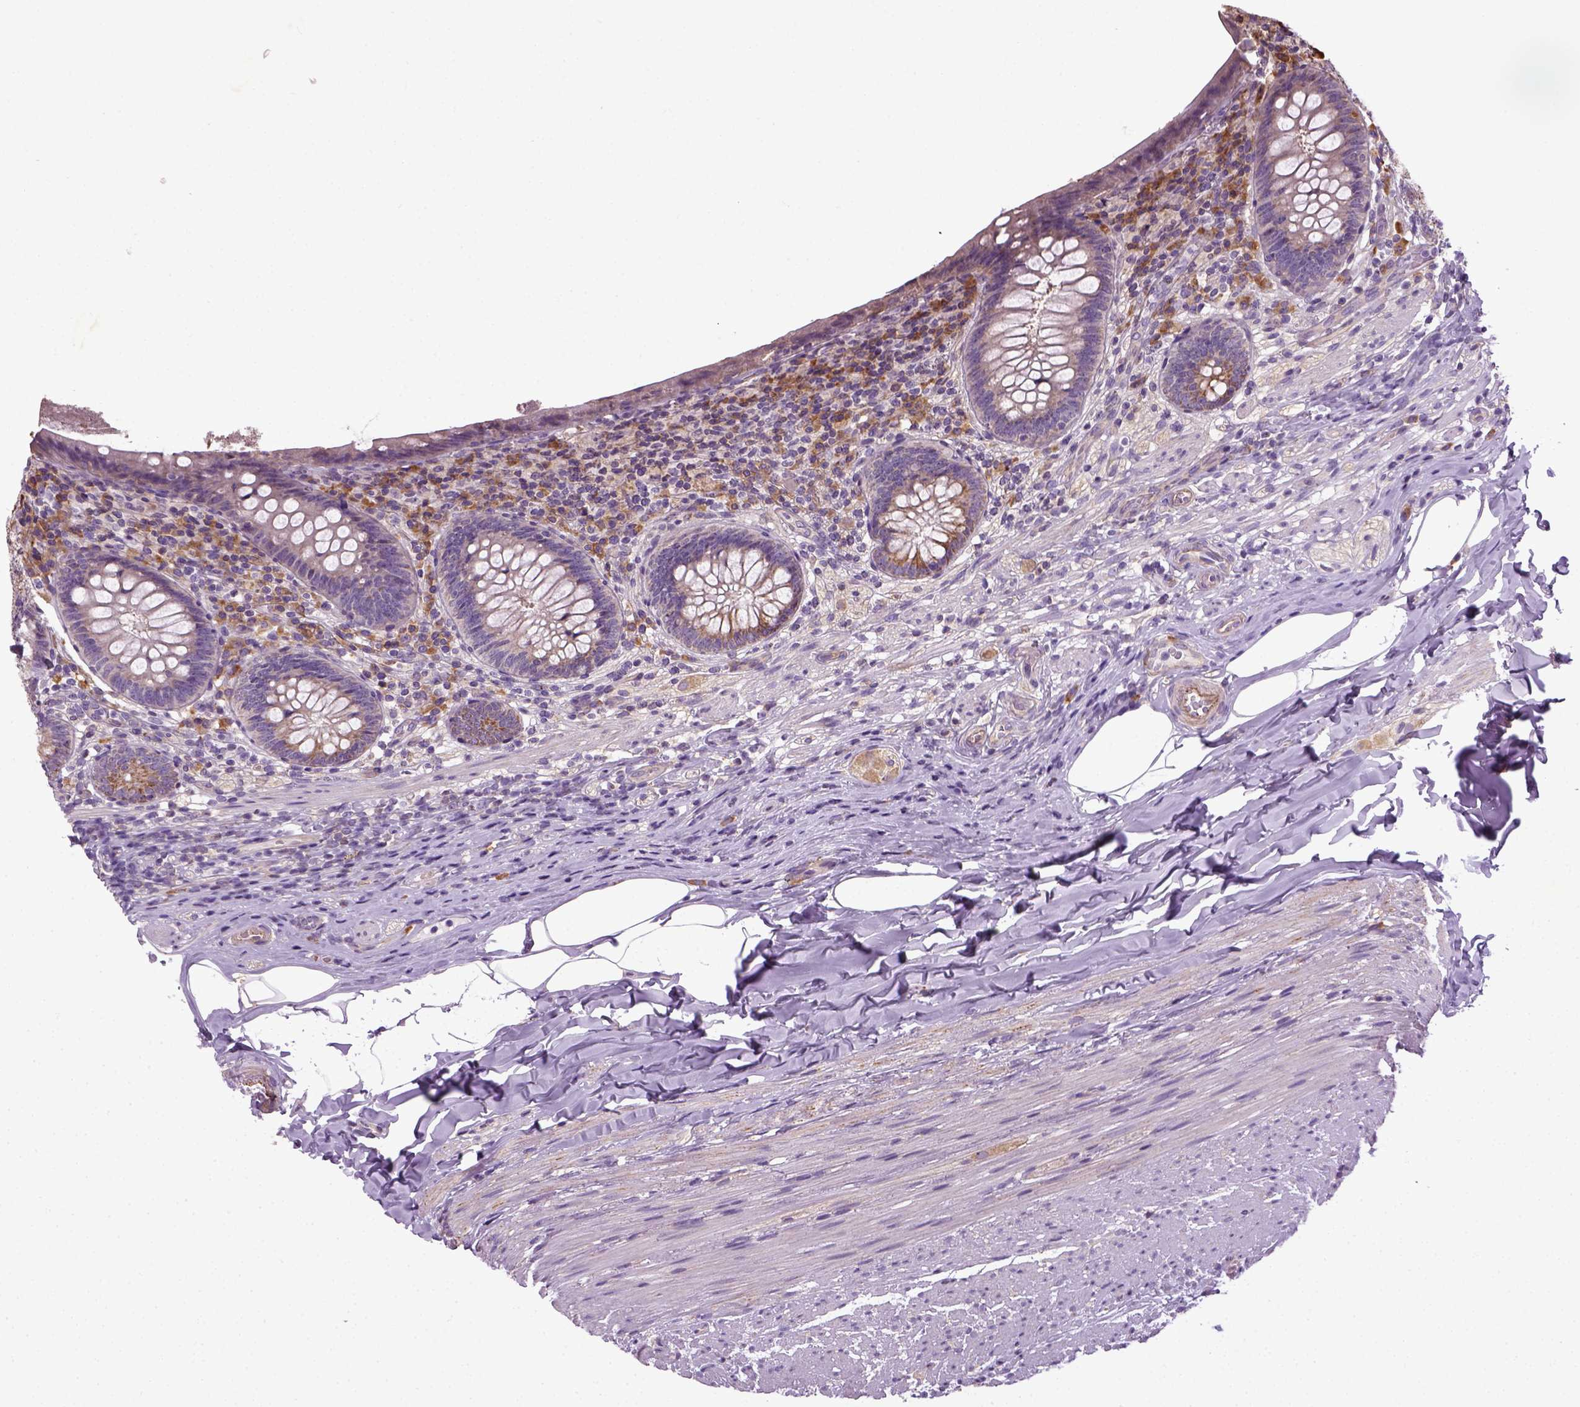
{"staining": {"intensity": "weak", "quantity": "<25%", "location": "cytoplasmic/membranous"}, "tissue": "appendix", "cell_type": "Glandular cells", "image_type": "normal", "snomed": [{"axis": "morphology", "description": "Normal tissue, NOS"}, {"axis": "topography", "description": "Appendix"}], "caption": "IHC histopathology image of unremarkable human appendix stained for a protein (brown), which exhibits no positivity in glandular cells. Brightfield microscopy of IHC stained with DAB (brown) and hematoxylin (blue), captured at high magnification.", "gene": "TPRG1", "patient": {"sex": "male", "age": 47}}